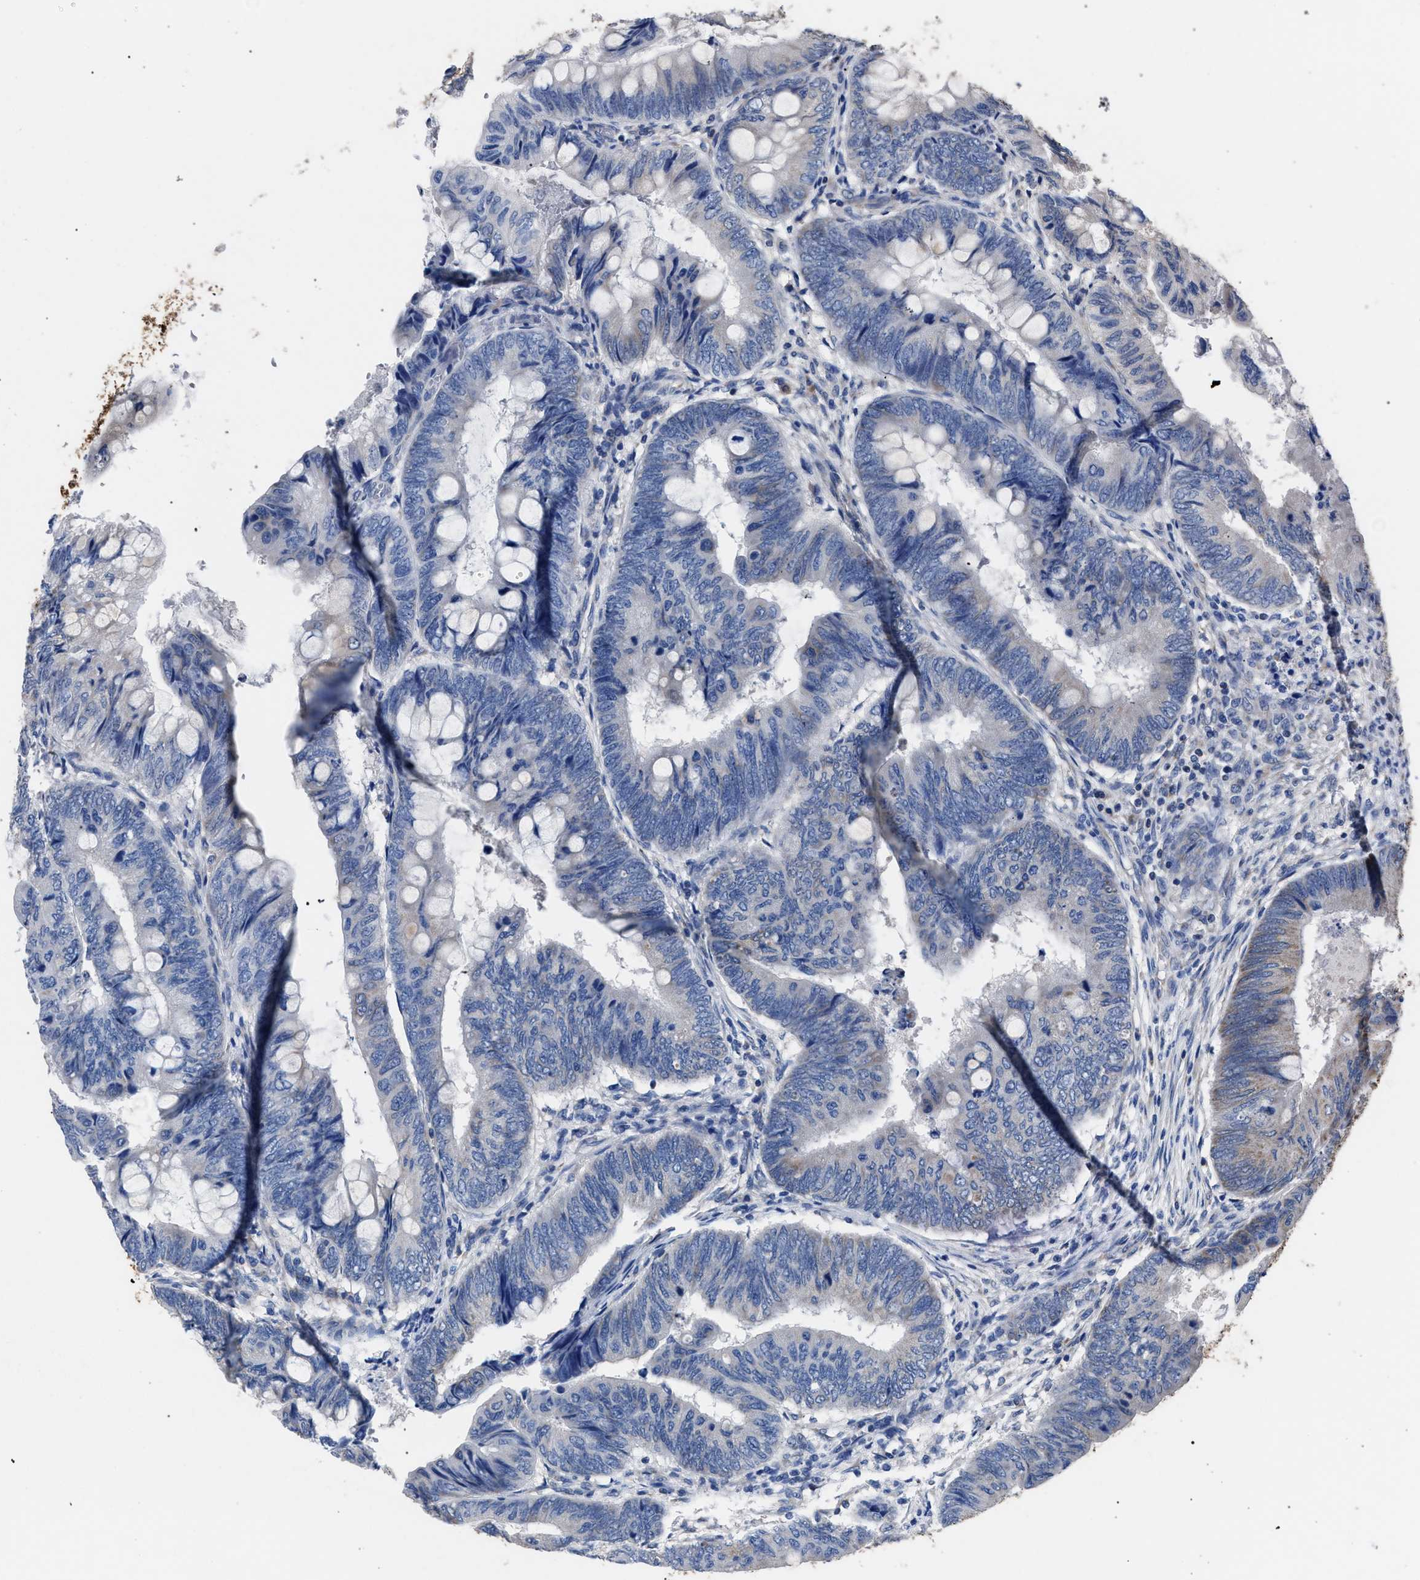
{"staining": {"intensity": "negative", "quantity": "none", "location": "none"}, "tissue": "colorectal cancer", "cell_type": "Tumor cells", "image_type": "cancer", "snomed": [{"axis": "morphology", "description": "Normal tissue, NOS"}, {"axis": "morphology", "description": "Adenocarcinoma, NOS"}, {"axis": "topography", "description": "Rectum"}, {"axis": "topography", "description": "Peripheral nerve tissue"}], "caption": "Tumor cells show no significant positivity in adenocarcinoma (colorectal).", "gene": "CRYZ", "patient": {"sex": "male", "age": 92}}